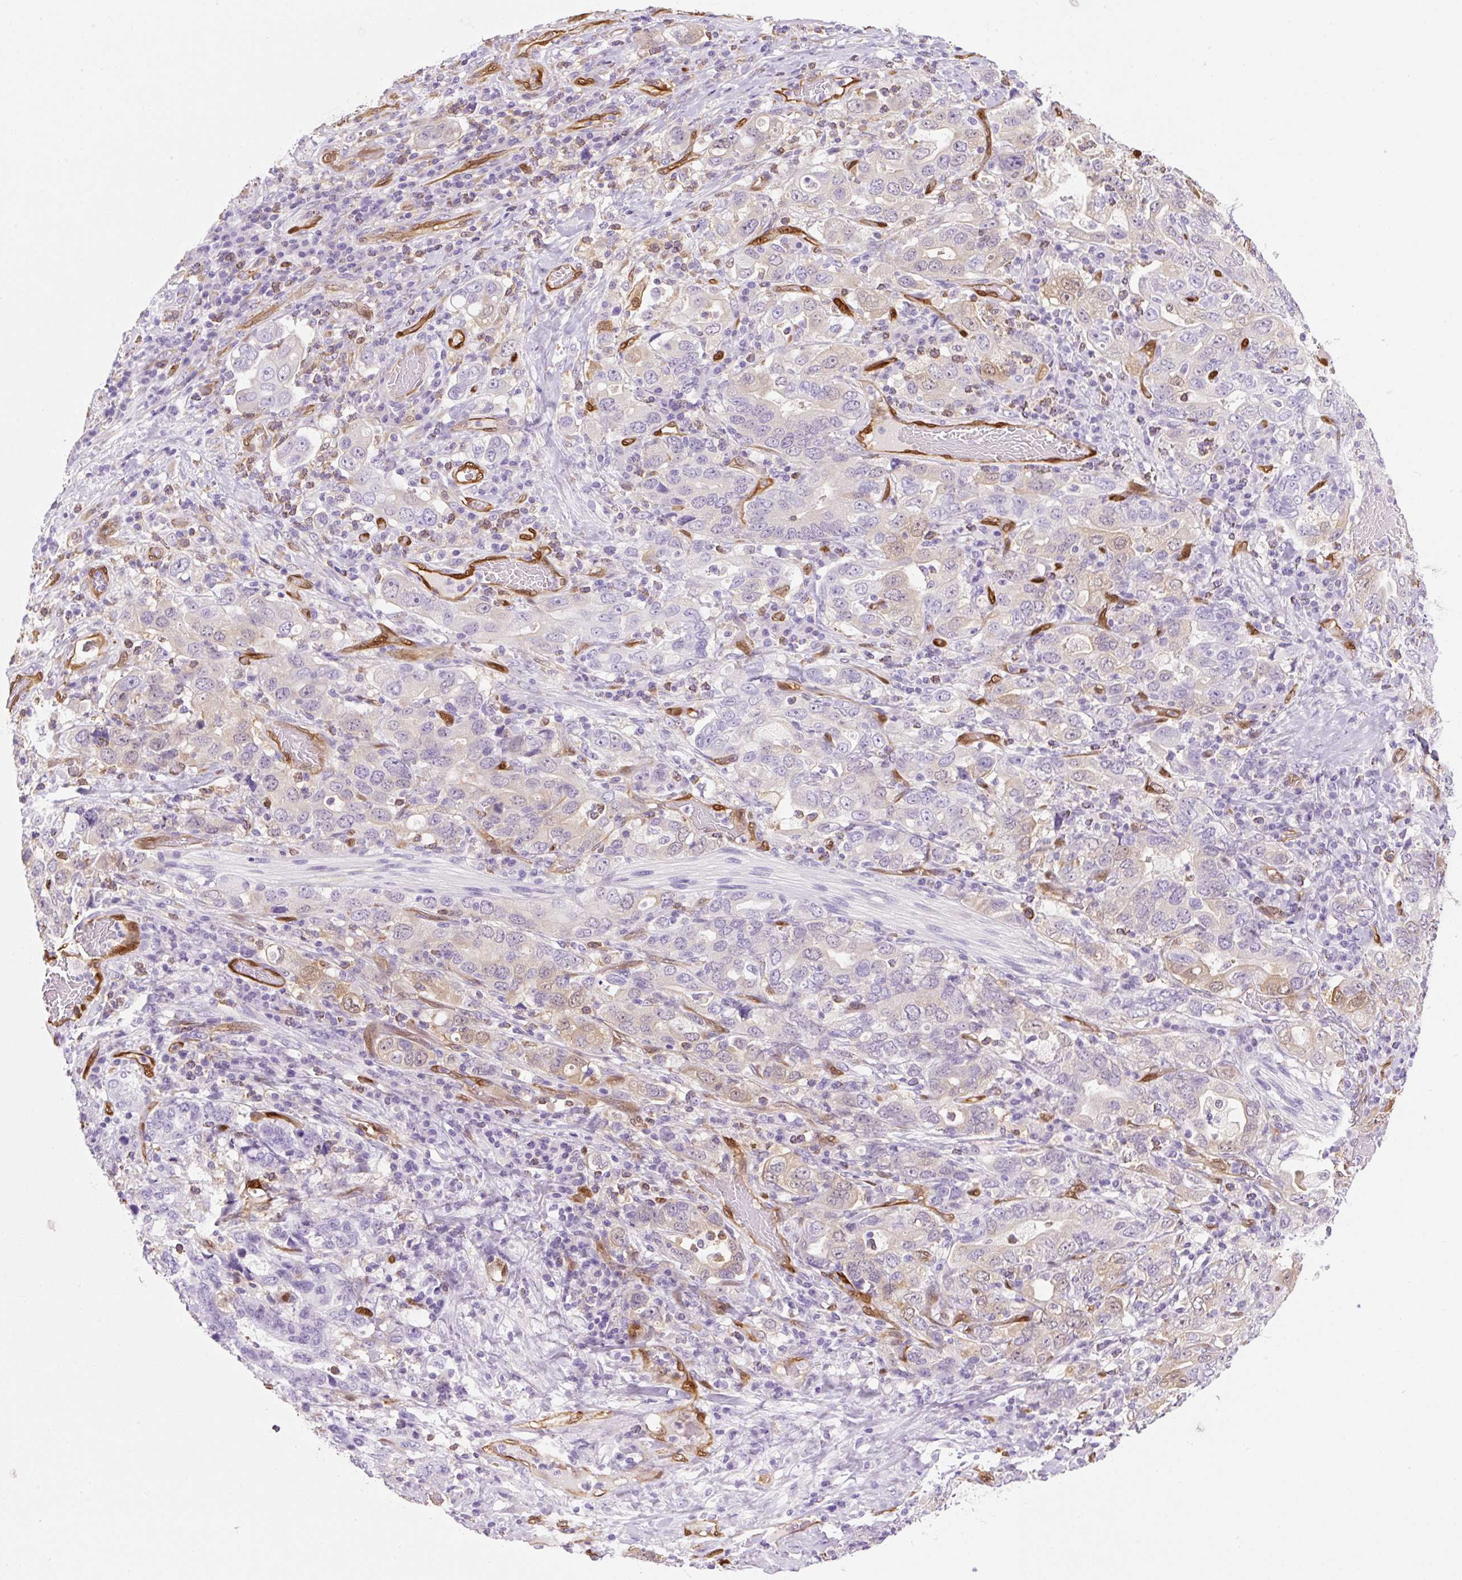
{"staining": {"intensity": "weak", "quantity": "25%-75%", "location": "cytoplasmic/membranous"}, "tissue": "stomach cancer", "cell_type": "Tumor cells", "image_type": "cancer", "snomed": [{"axis": "morphology", "description": "Adenocarcinoma, NOS"}, {"axis": "topography", "description": "Stomach, upper"}, {"axis": "topography", "description": "Stomach"}], "caption": "Immunohistochemistry (DAB) staining of human stomach cancer exhibits weak cytoplasmic/membranous protein staining in approximately 25%-75% of tumor cells.", "gene": "FABP5", "patient": {"sex": "male", "age": 62}}